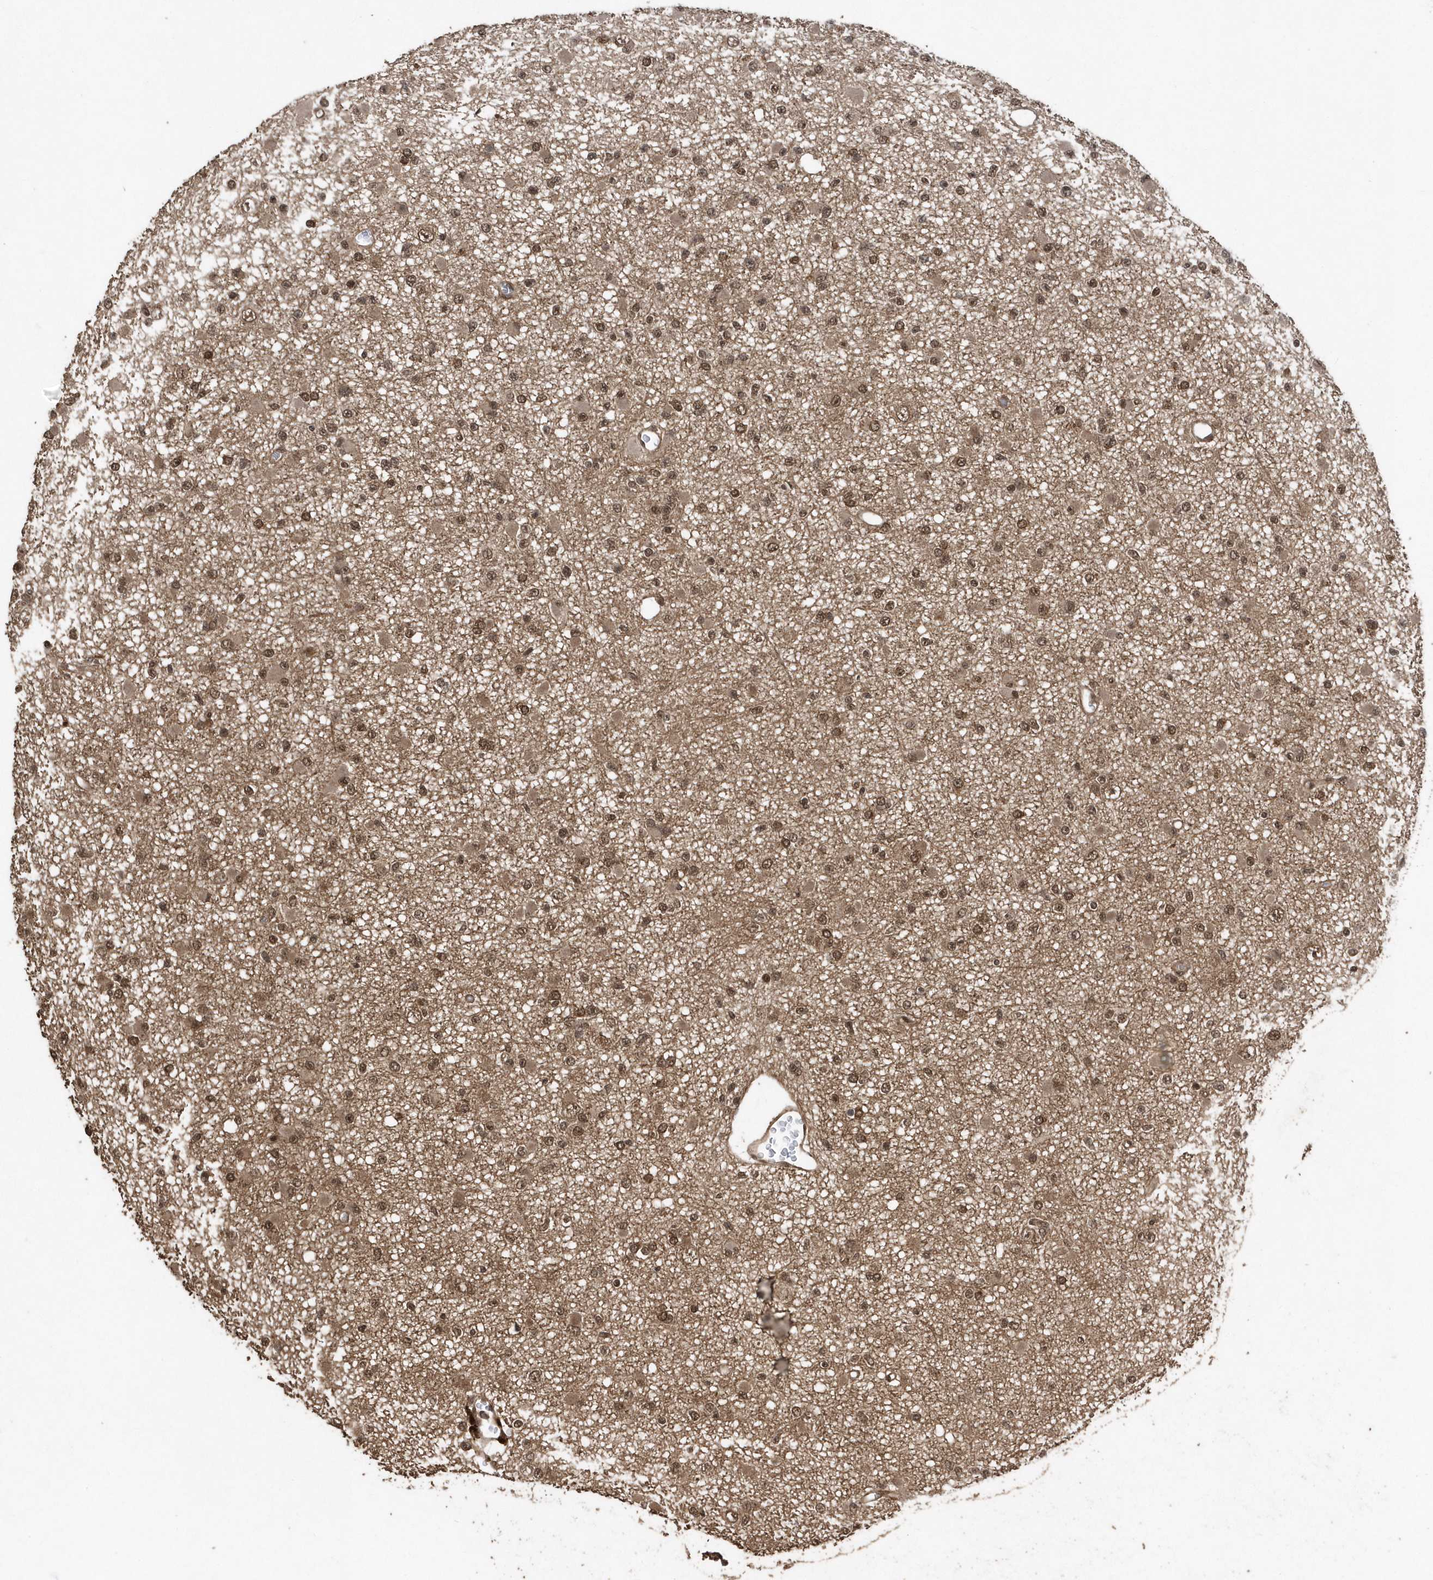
{"staining": {"intensity": "moderate", "quantity": ">75%", "location": "nuclear"}, "tissue": "glioma", "cell_type": "Tumor cells", "image_type": "cancer", "snomed": [{"axis": "morphology", "description": "Glioma, malignant, Low grade"}, {"axis": "topography", "description": "Brain"}], "caption": "Malignant glioma (low-grade) stained with DAB immunohistochemistry exhibits medium levels of moderate nuclear expression in approximately >75% of tumor cells.", "gene": "INTS12", "patient": {"sex": "female", "age": 22}}